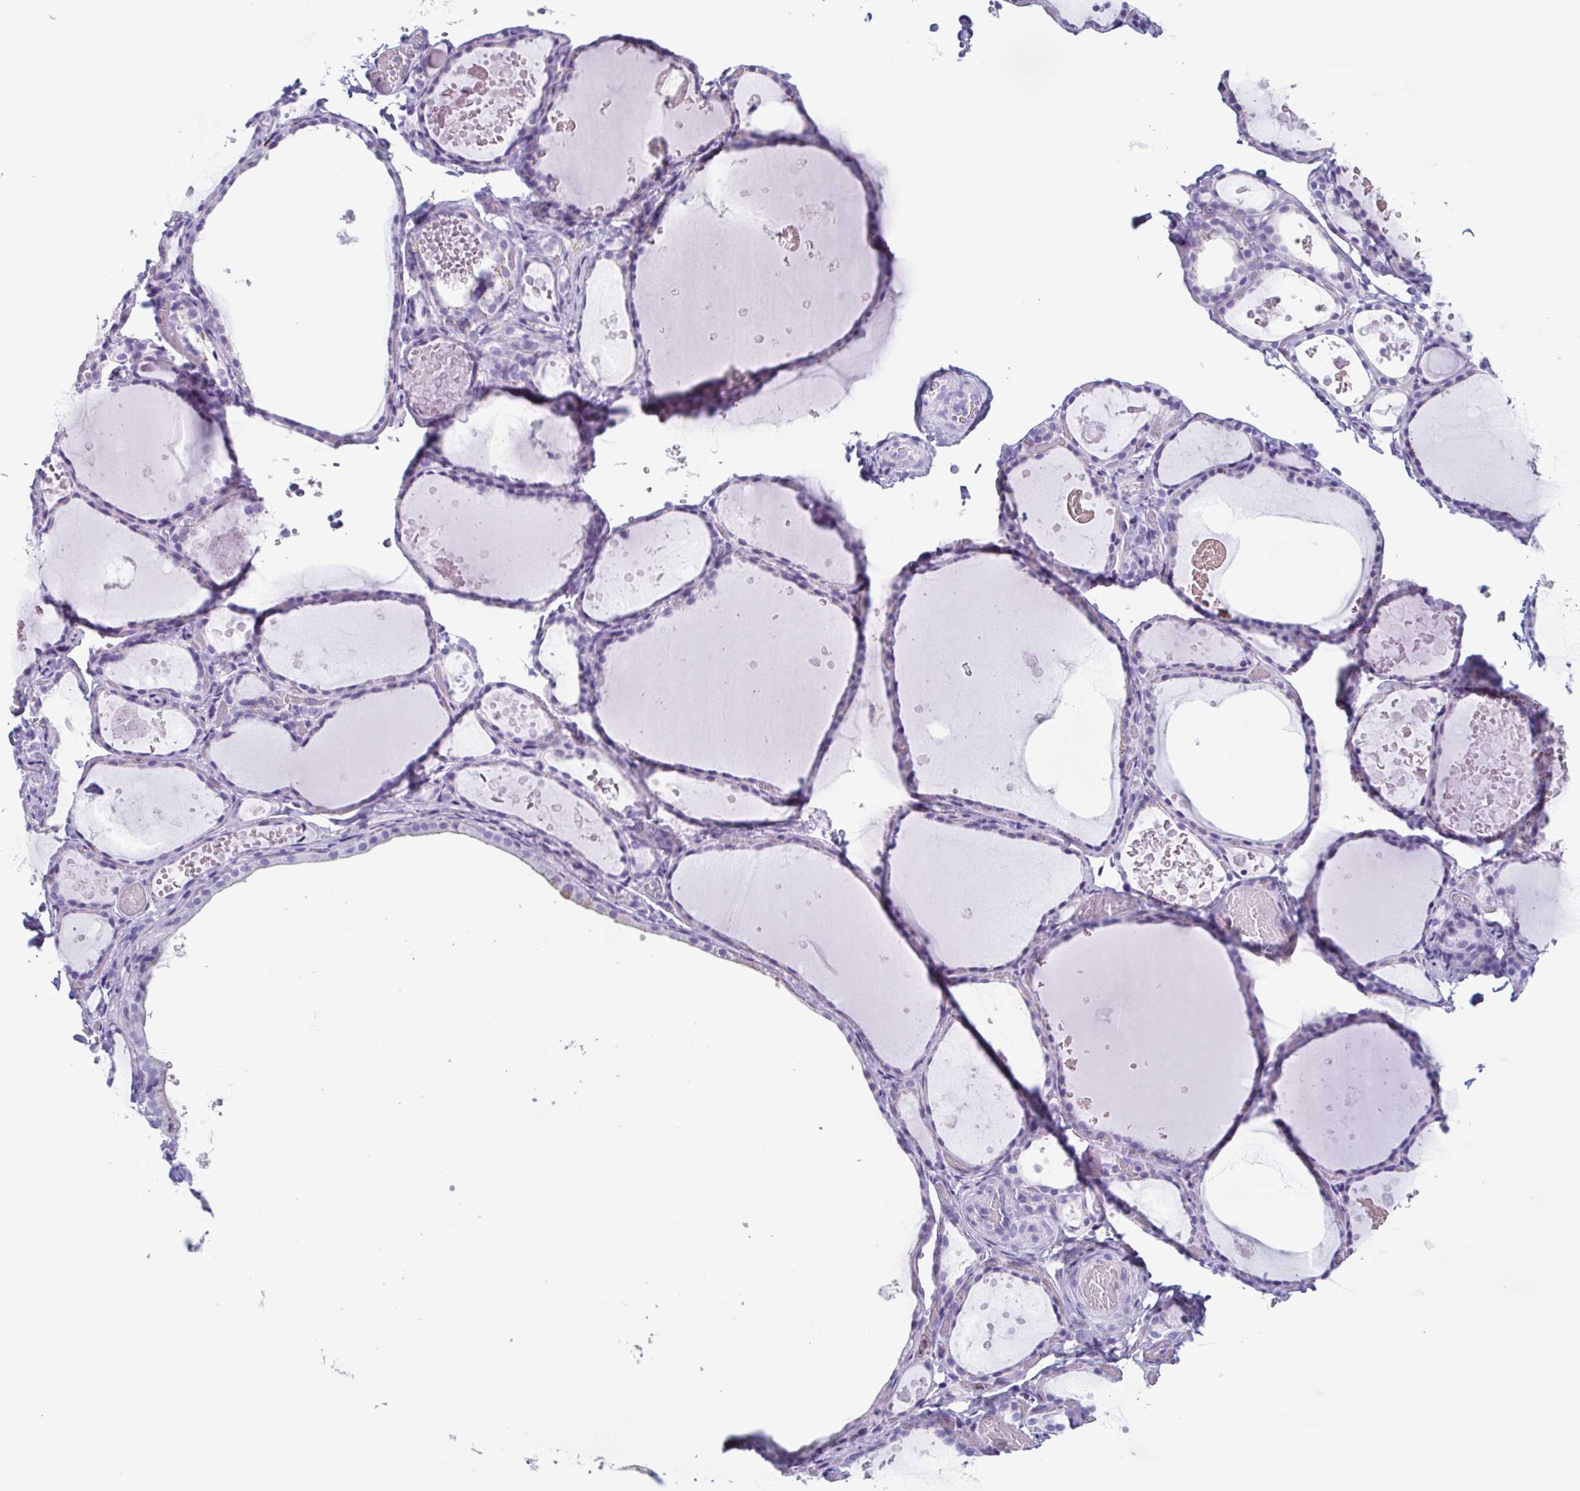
{"staining": {"intensity": "negative", "quantity": "none", "location": "none"}, "tissue": "thyroid gland", "cell_type": "Glandular cells", "image_type": "normal", "snomed": [{"axis": "morphology", "description": "Normal tissue, NOS"}, {"axis": "topography", "description": "Thyroid gland"}], "caption": "High power microscopy photomicrograph of an immunohistochemistry (IHC) histopathology image of normal thyroid gland, revealing no significant staining in glandular cells.", "gene": "BPI", "patient": {"sex": "female", "age": 56}}